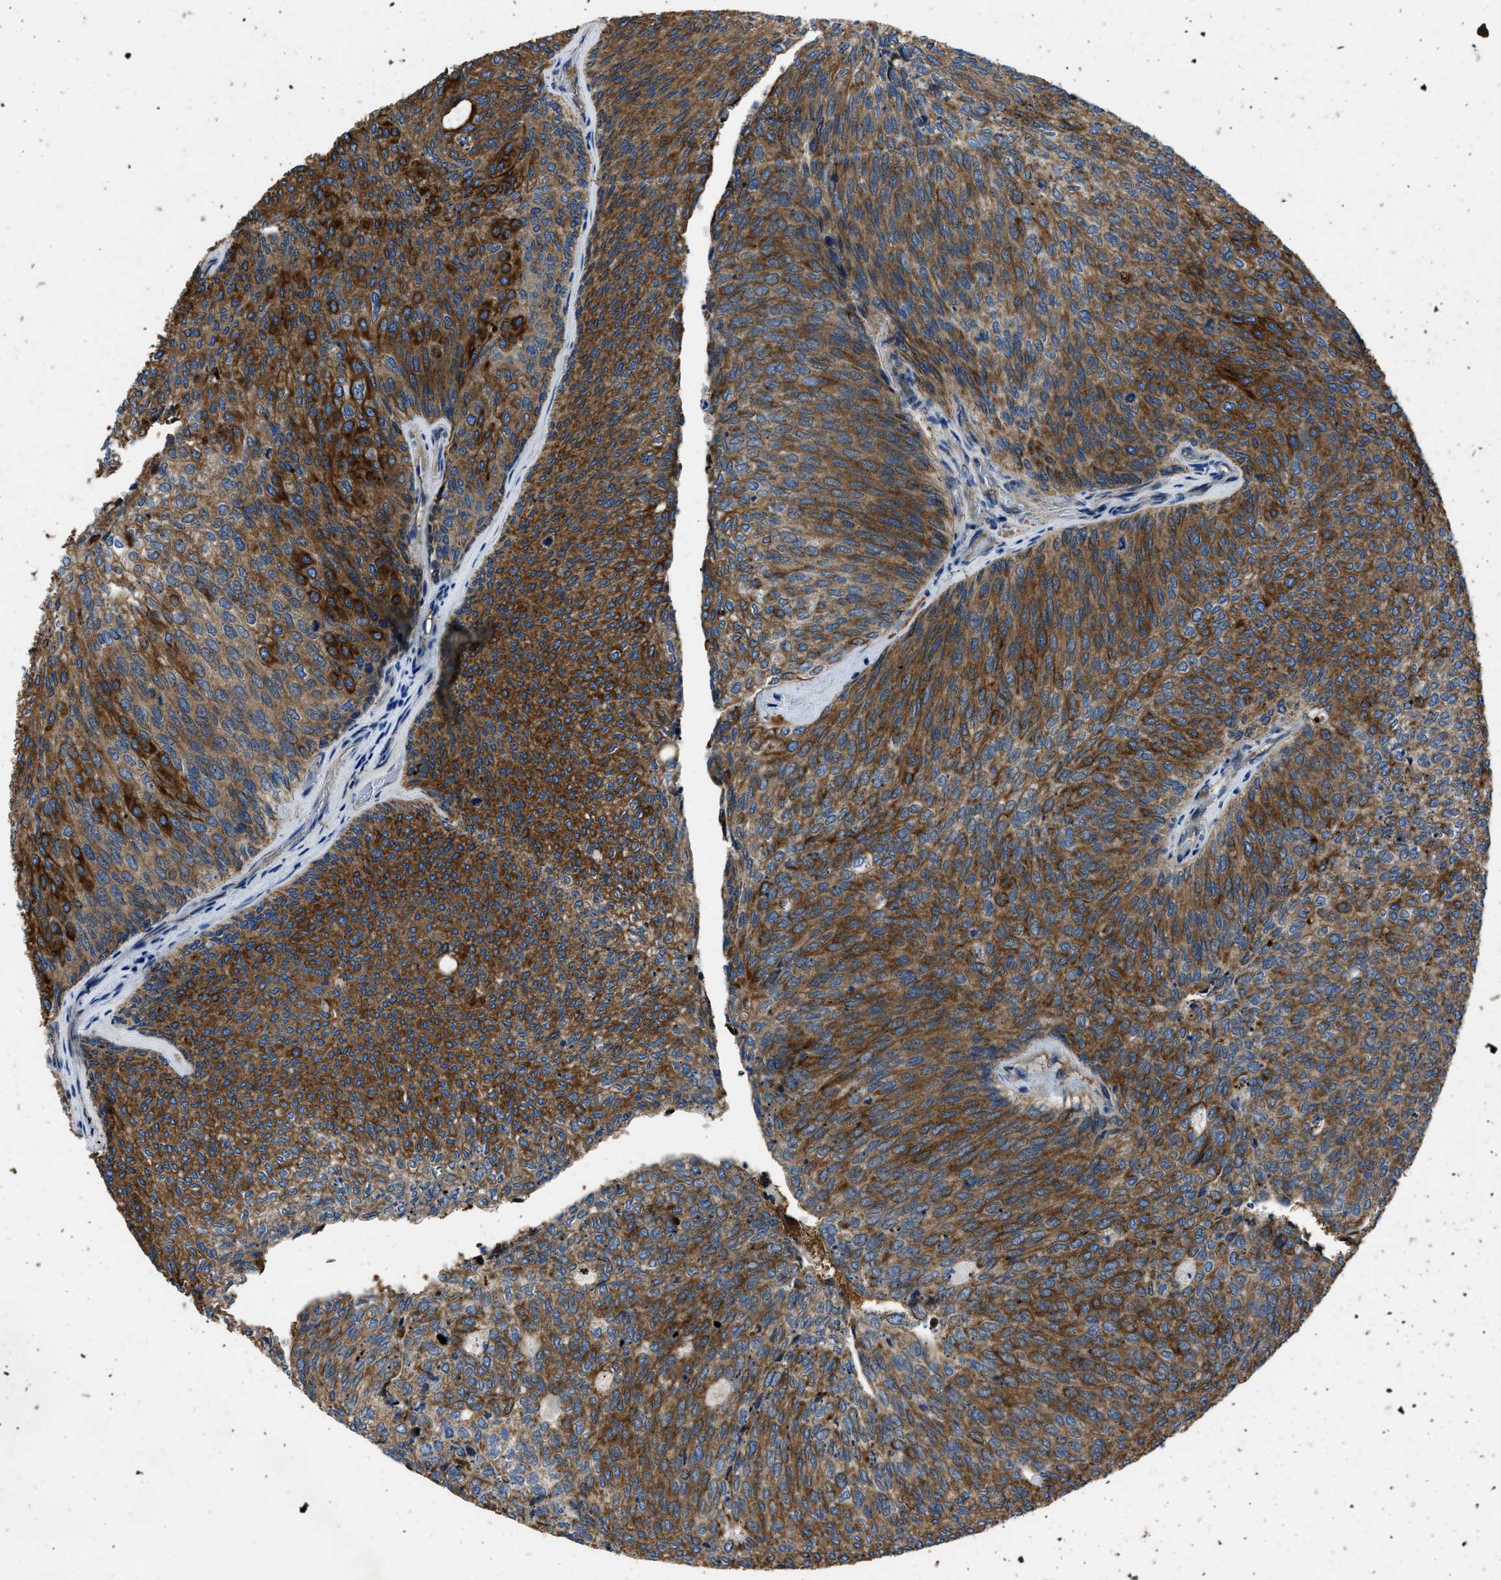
{"staining": {"intensity": "strong", "quantity": ">75%", "location": "cytoplasmic/membranous"}, "tissue": "urothelial cancer", "cell_type": "Tumor cells", "image_type": "cancer", "snomed": [{"axis": "morphology", "description": "Urothelial carcinoma, Low grade"}, {"axis": "topography", "description": "Urinary bladder"}], "caption": "IHC histopathology image of neoplastic tissue: urothelial cancer stained using immunohistochemistry demonstrates high levels of strong protein expression localized specifically in the cytoplasmic/membranous of tumor cells, appearing as a cytoplasmic/membranous brown color.", "gene": "ERC1", "patient": {"sex": "female", "age": 79}}